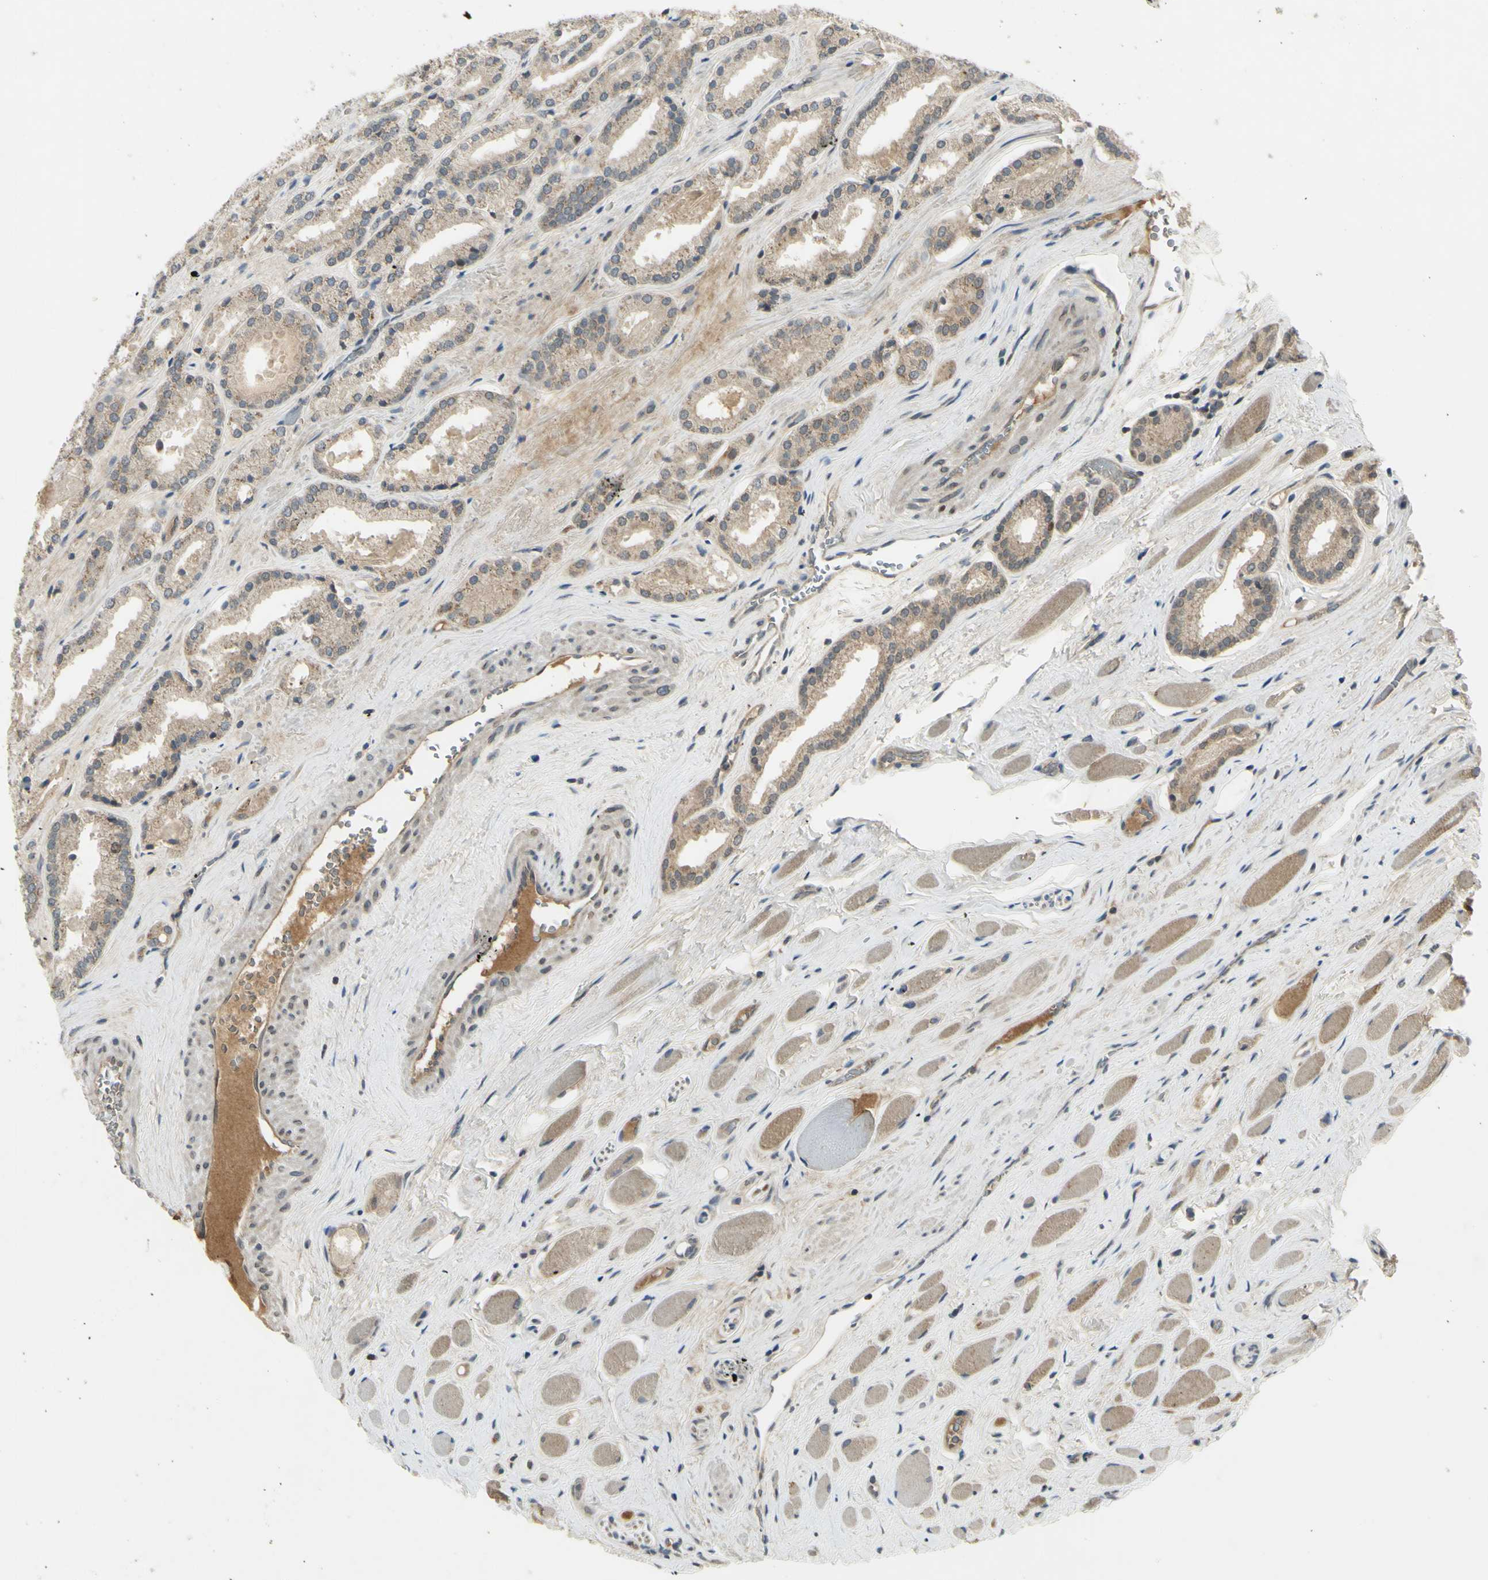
{"staining": {"intensity": "negative", "quantity": "none", "location": "none"}, "tissue": "prostate cancer", "cell_type": "Tumor cells", "image_type": "cancer", "snomed": [{"axis": "morphology", "description": "Adenocarcinoma, Low grade"}, {"axis": "topography", "description": "Prostate"}], "caption": "DAB (3,3'-diaminobenzidine) immunohistochemical staining of prostate cancer (adenocarcinoma (low-grade)) shows no significant staining in tumor cells.", "gene": "RAD18", "patient": {"sex": "male", "age": 59}}